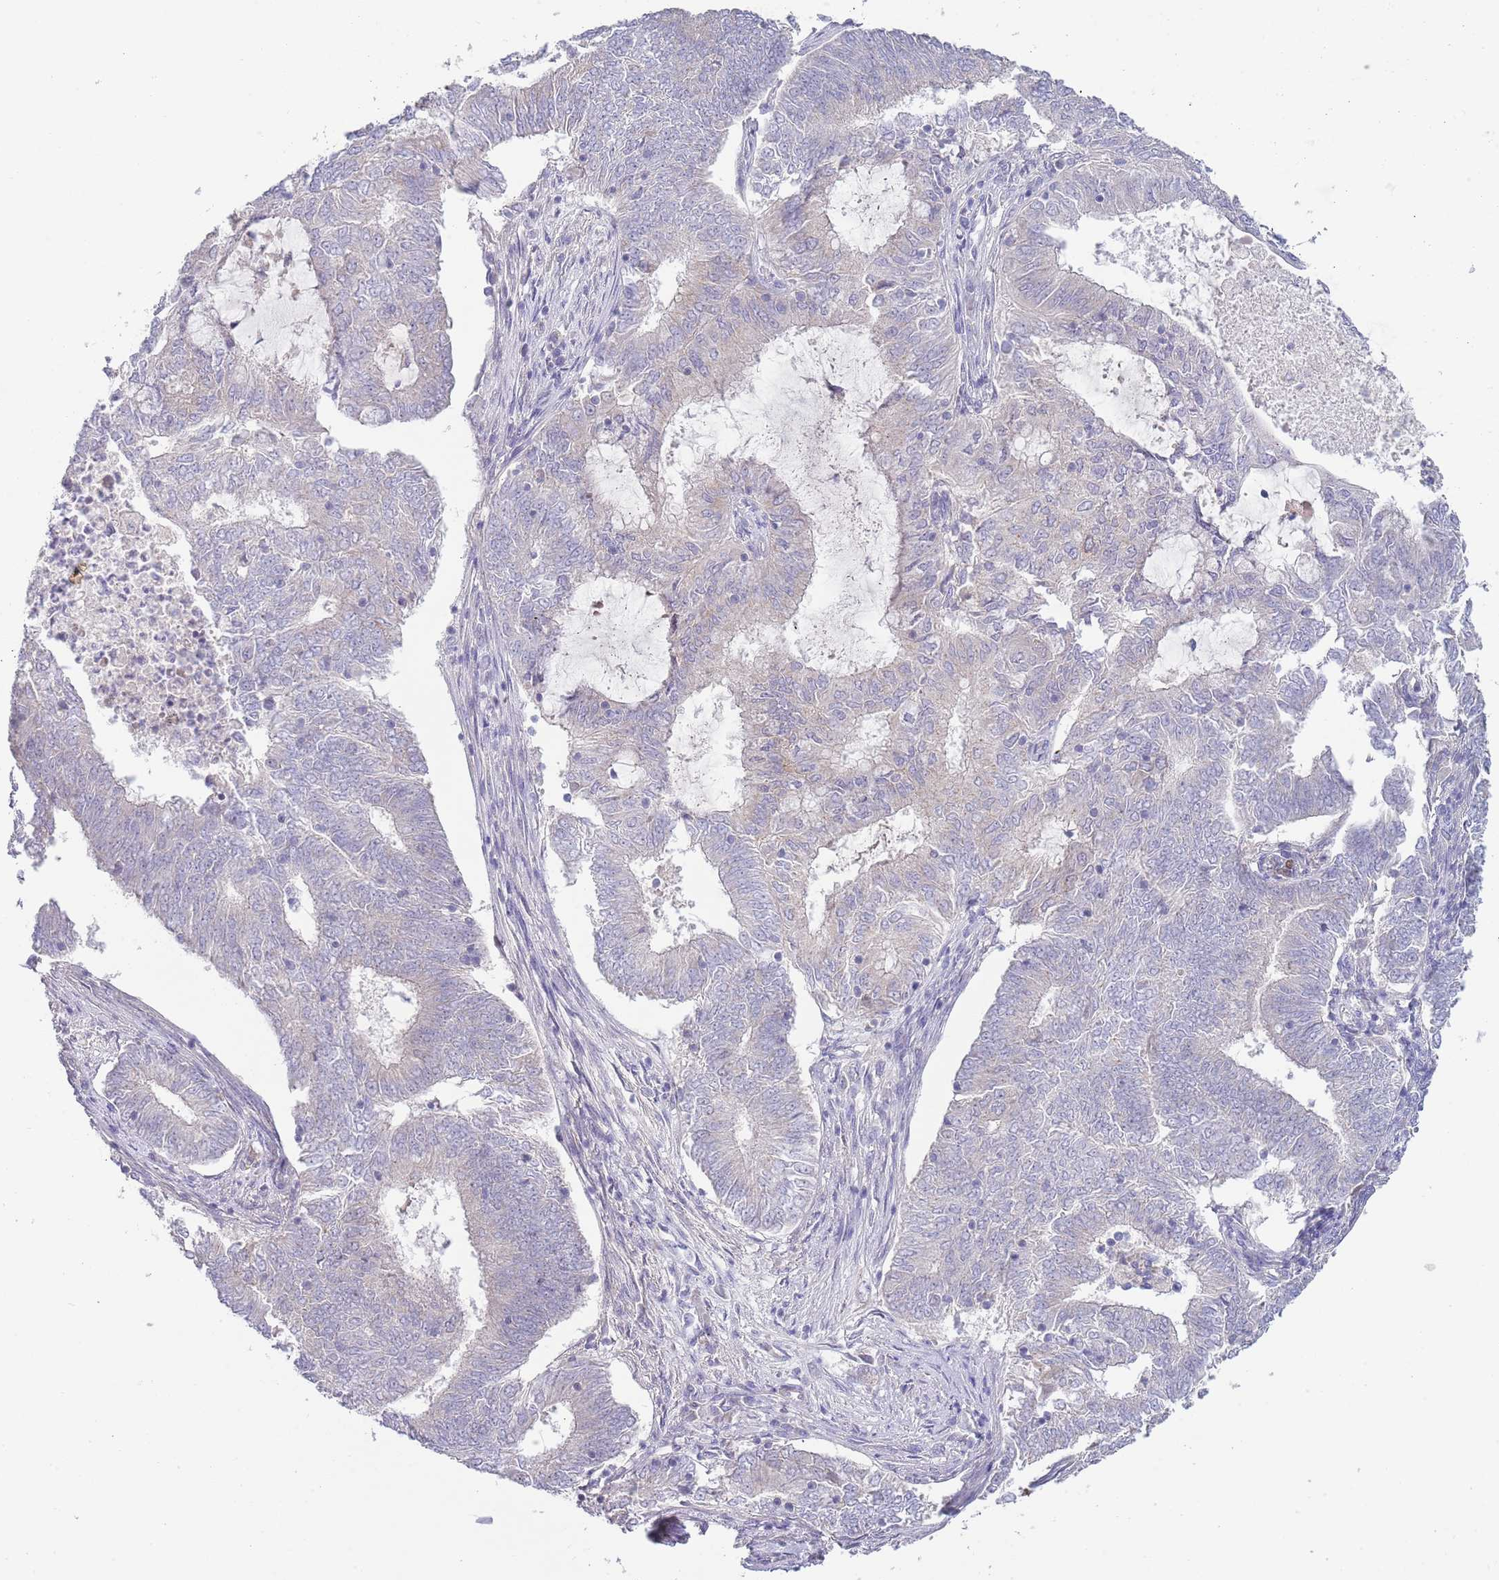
{"staining": {"intensity": "negative", "quantity": "none", "location": "none"}, "tissue": "endometrial cancer", "cell_type": "Tumor cells", "image_type": "cancer", "snomed": [{"axis": "morphology", "description": "Adenocarcinoma, NOS"}, {"axis": "topography", "description": "Endometrium"}], "caption": "Tumor cells are negative for brown protein staining in endometrial cancer.", "gene": "PIMREG", "patient": {"sex": "female", "age": 62}}